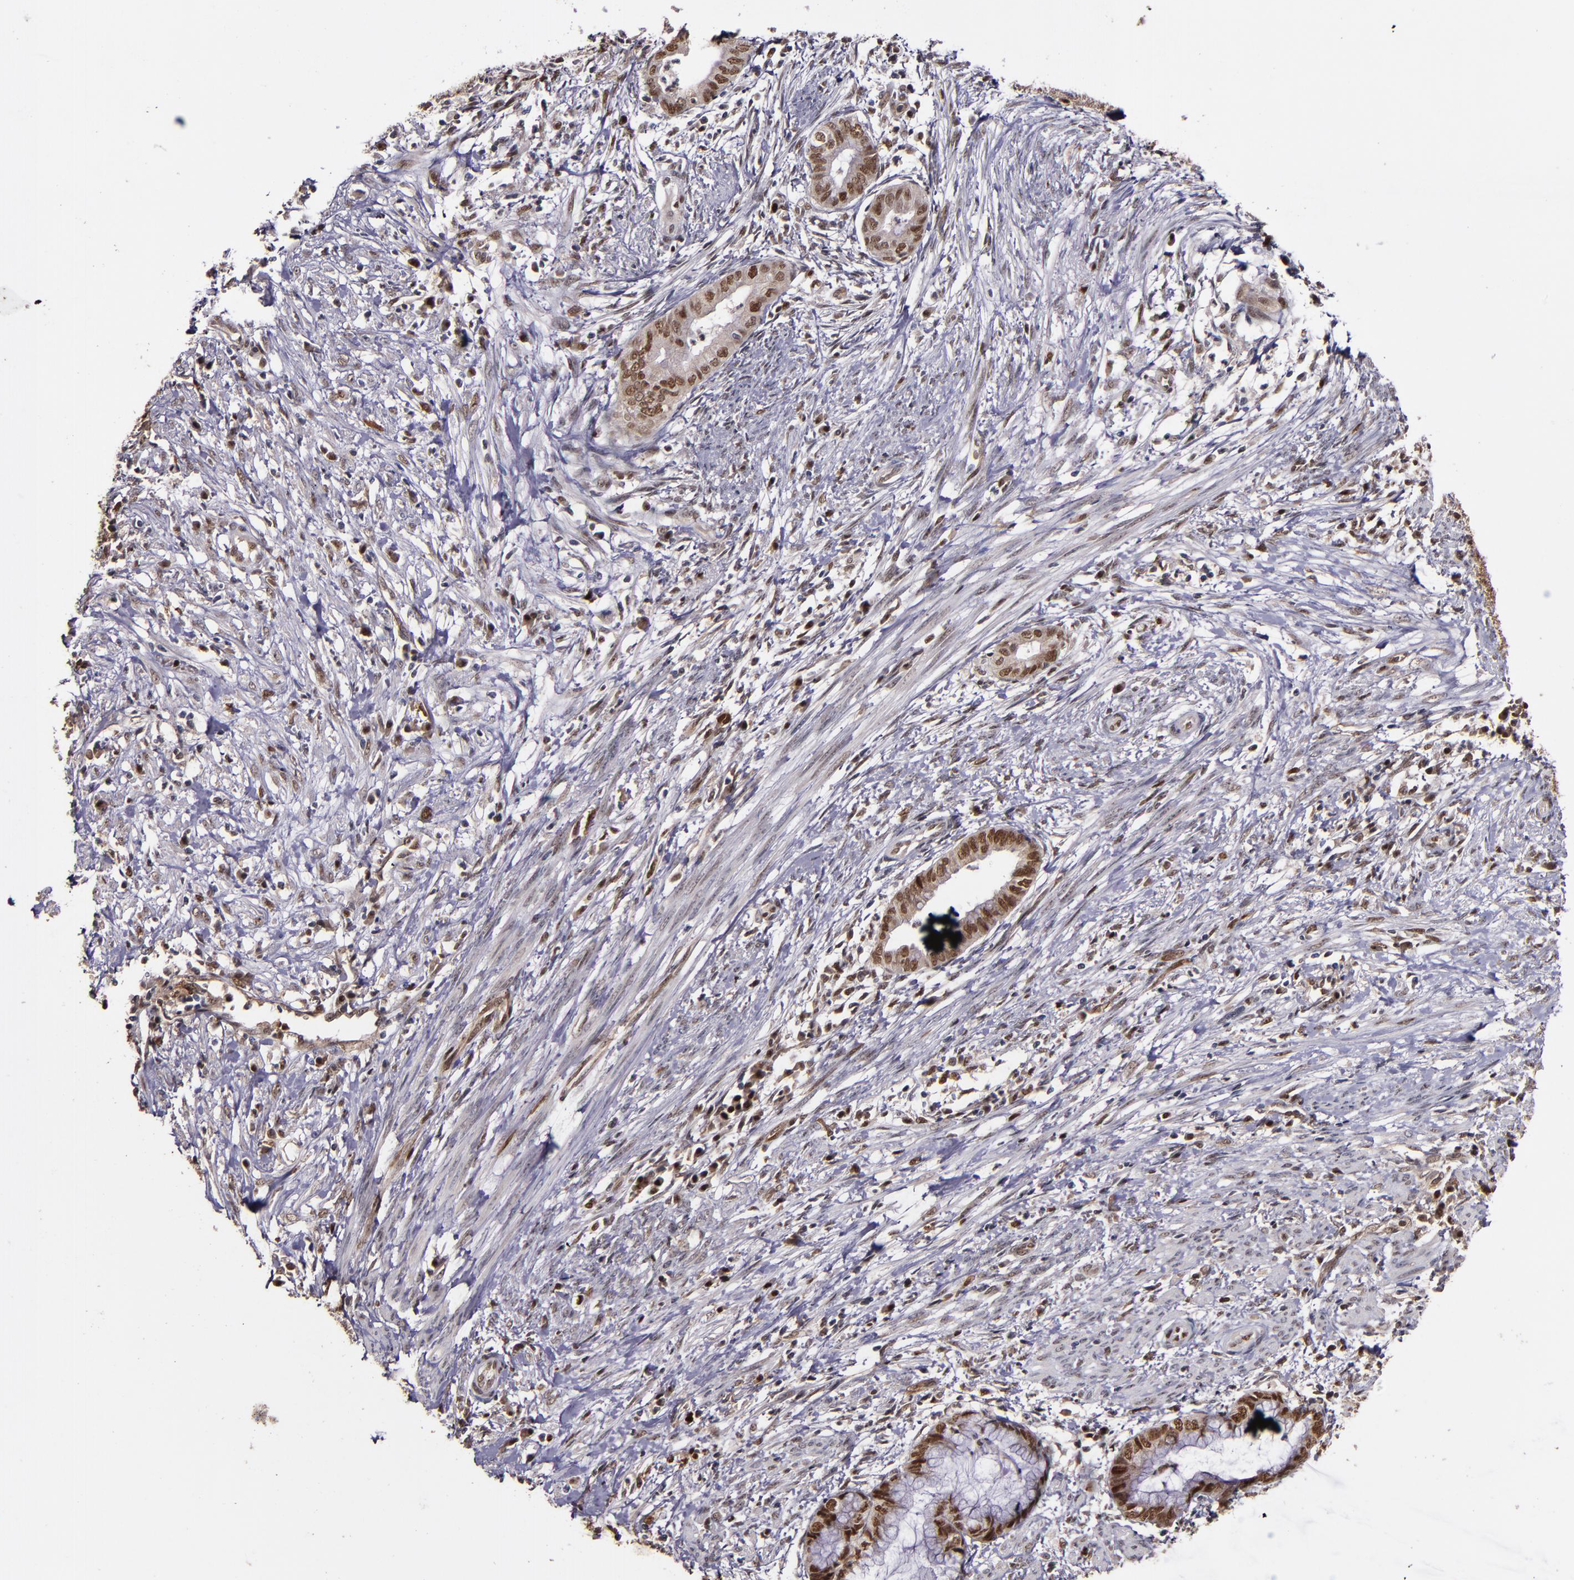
{"staining": {"intensity": "strong", "quantity": ">75%", "location": "cytoplasmic/membranous,nuclear"}, "tissue": "endometrial cancer", "cell_type": "Tumor cells", "image_type": "cancer", "snomed": [{"axis": "morphology", "description": "Necrosis, NOS"}, {"axis": "morphology", "description": "Adenocarcinoma, NOS"}, {"axis": "topography", "description": "Endometrium"}], "caption": "Endometrial cancer stained with a protein marker demonstrates strong staining in tumor cells.", "gene": "CHEK2", "patient": {"sex": "female", "age": 79}}